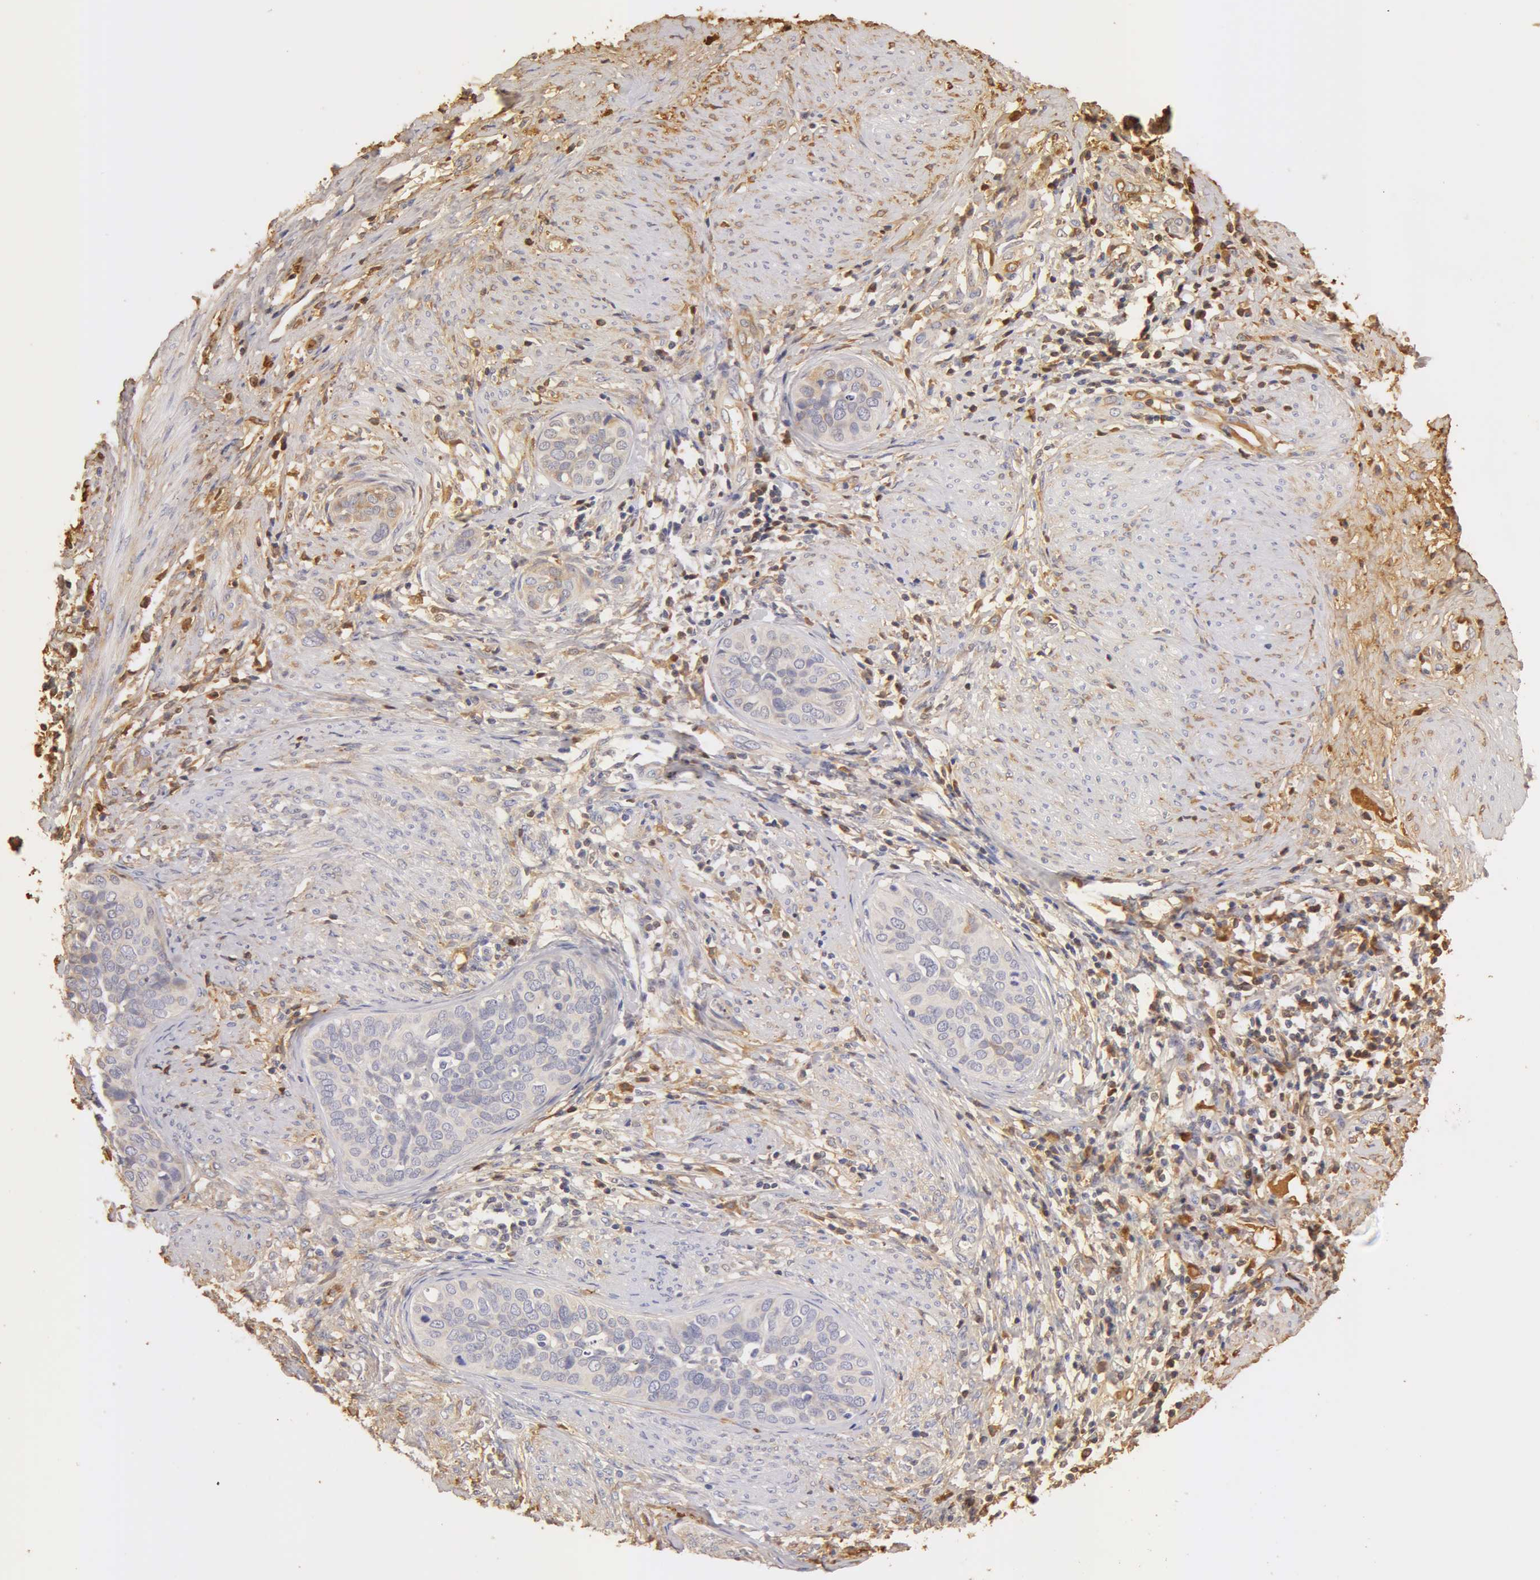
{"staining": {"intensity": "weak", "quantity": "25%-75%", "location": "cytoplasmic/membranous"}, "tissue": "cervical cancer", "cell_type": "Tumor cells", "image_type": "cancer", "snomed": [{"axis": "morphology", "description": "Squamous cell carcinoma, NOS"}, {"axis": "topography", "description": "Cervix"}], "caption": "This is a micrograph of IHC staining of cervical squamous cell carcinoma, which shows weak staining in the cytoplasmic/membranous of tumor cells.", "gene": "TF", "patient": {"sex": "female", "age": 31}}